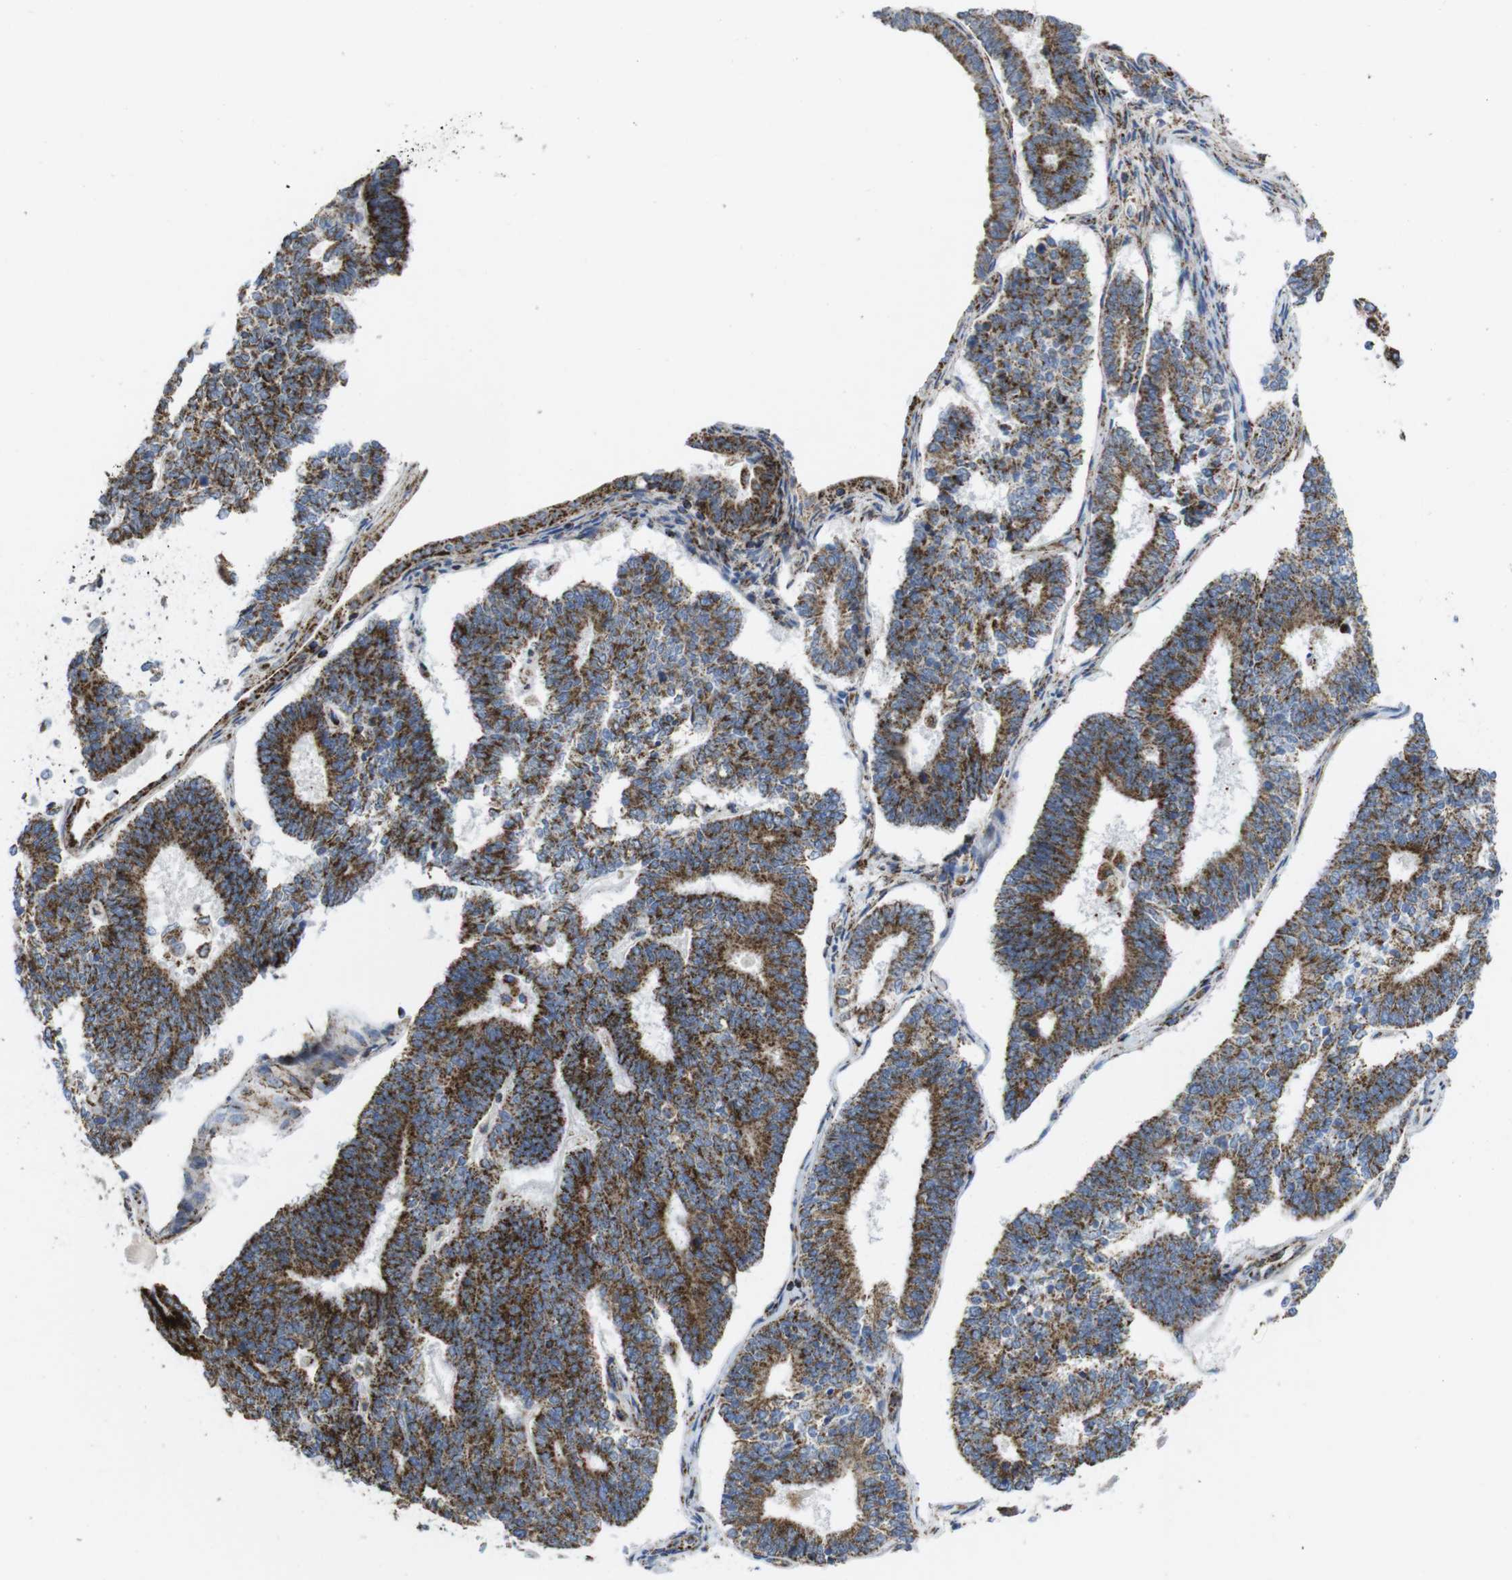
{"staining": {"intensity": "moderate", "quantity": ">75%", "location": "cytoplasmic/membranous"}, "tissue": "endometrial cancer", "cell_type": "Tumor cells", "image_type": "cancer", "snomed": [{"axis": "morphology", "description": "Adenocarcinoma, NOS"}, {"axis": "topography", "description": "Endometrium"}], "caption": "Immunohistochemistry (IHC) histopathology image of endometrial adenocarcinoma stained for a protein (brown), which shows medium levels of moderate cytoplasmic/membranous positivity in approximately >75% of tumor cells.", "gene": "TMEM192", "patient": {"sex": "female", "age": 70}}